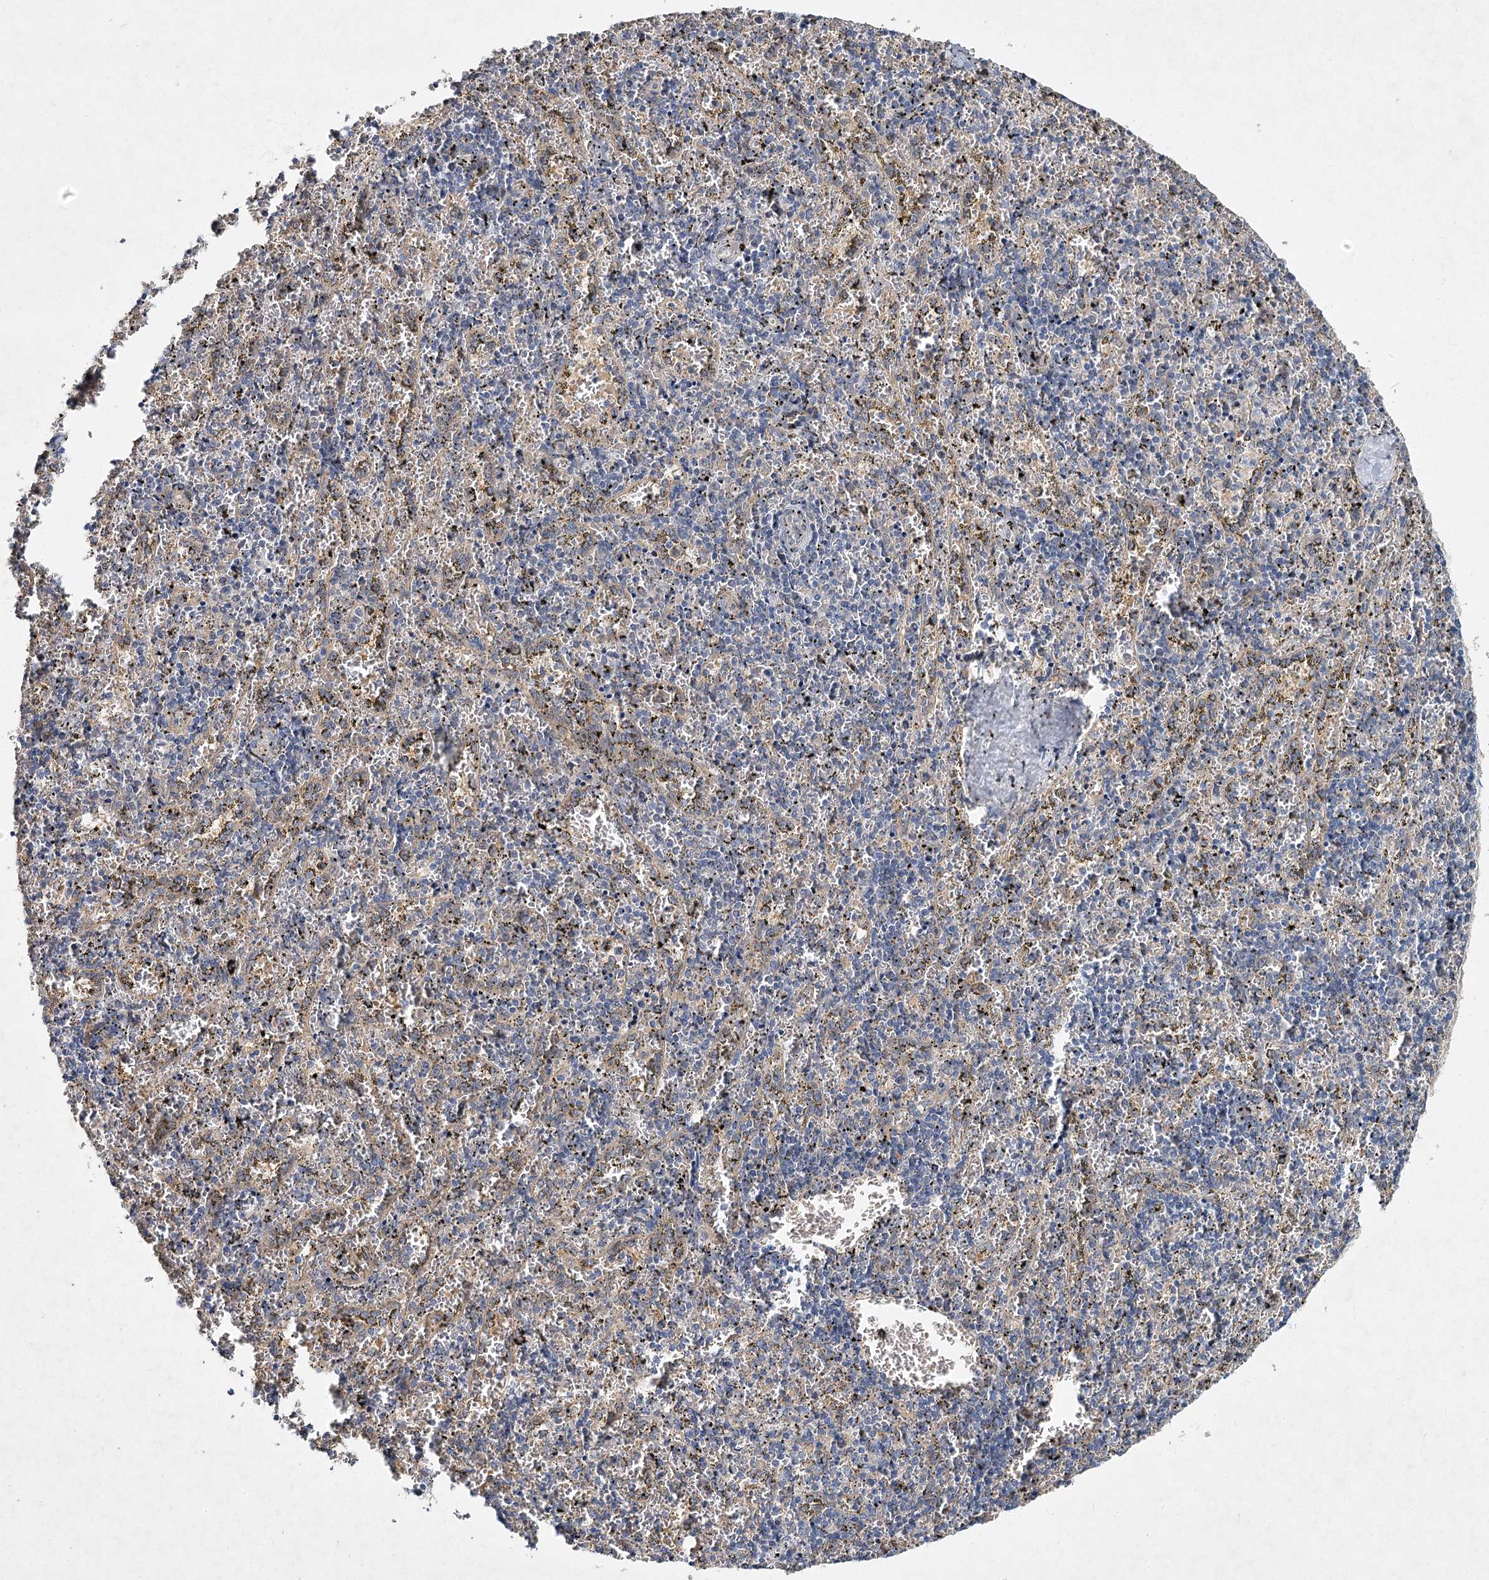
{"staining": {"intensity": "negative", "quantity": "none", "location": "none"}, "tissue": "spleen", "cell_type": "Cells in red pulp", "image_type": "normal", "snomed": [{"axis": "morphology", "description": "Normal tissue, NOS"}, {"axis": "topography", "description": "Spleen"}], "caption": "This is an immunohistochemistry image of benign spleen. There is no positivity in cells in red pulp.", "gene": "MFN1", "patient": {"sex": "male", "age": 11}}